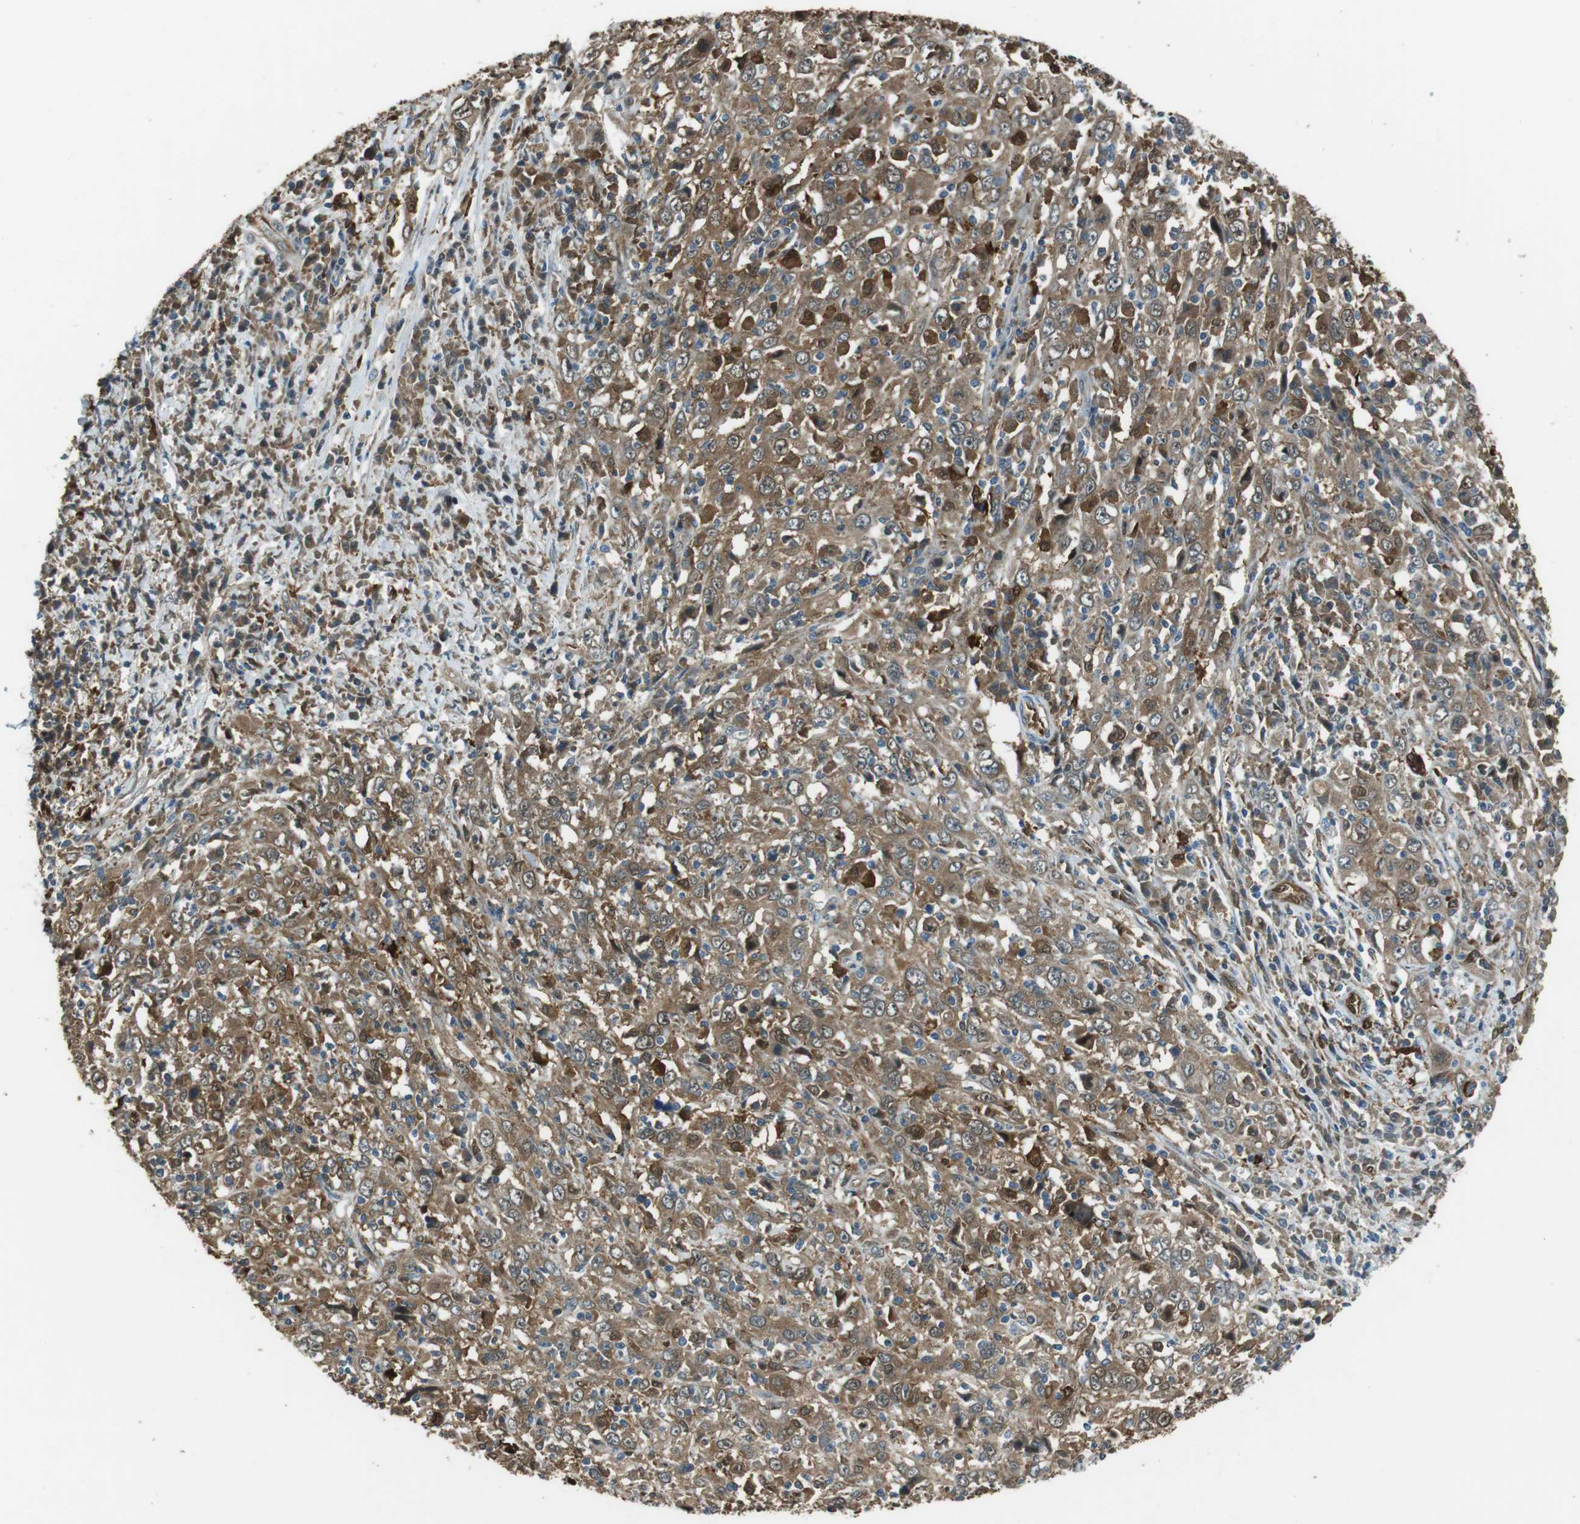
{"staining": {"intensity": "moderate", "quantity": ">75%", "location": "cytoplasmic/membranous,nuclear"}, "tissue": "cervical cancer", "cell_type": "Tumor cells", "image_type": "cancer", "snomed": [{"axis": "morphology", "description": "Squamous cell carcinoma, NOS"}, {"axis": "topography", "description": "Cervix"}], "caption": "The immunohistochemical stain shows moderate cytoplasmic/membranous and nuclear positivity in tumor cells of cervical squamous cell carcinoma tissue. (IHC, brightfield microscopy, high magnification).", "gene": "MFAP3", "patient": {"sex": "female", "age": 46}}